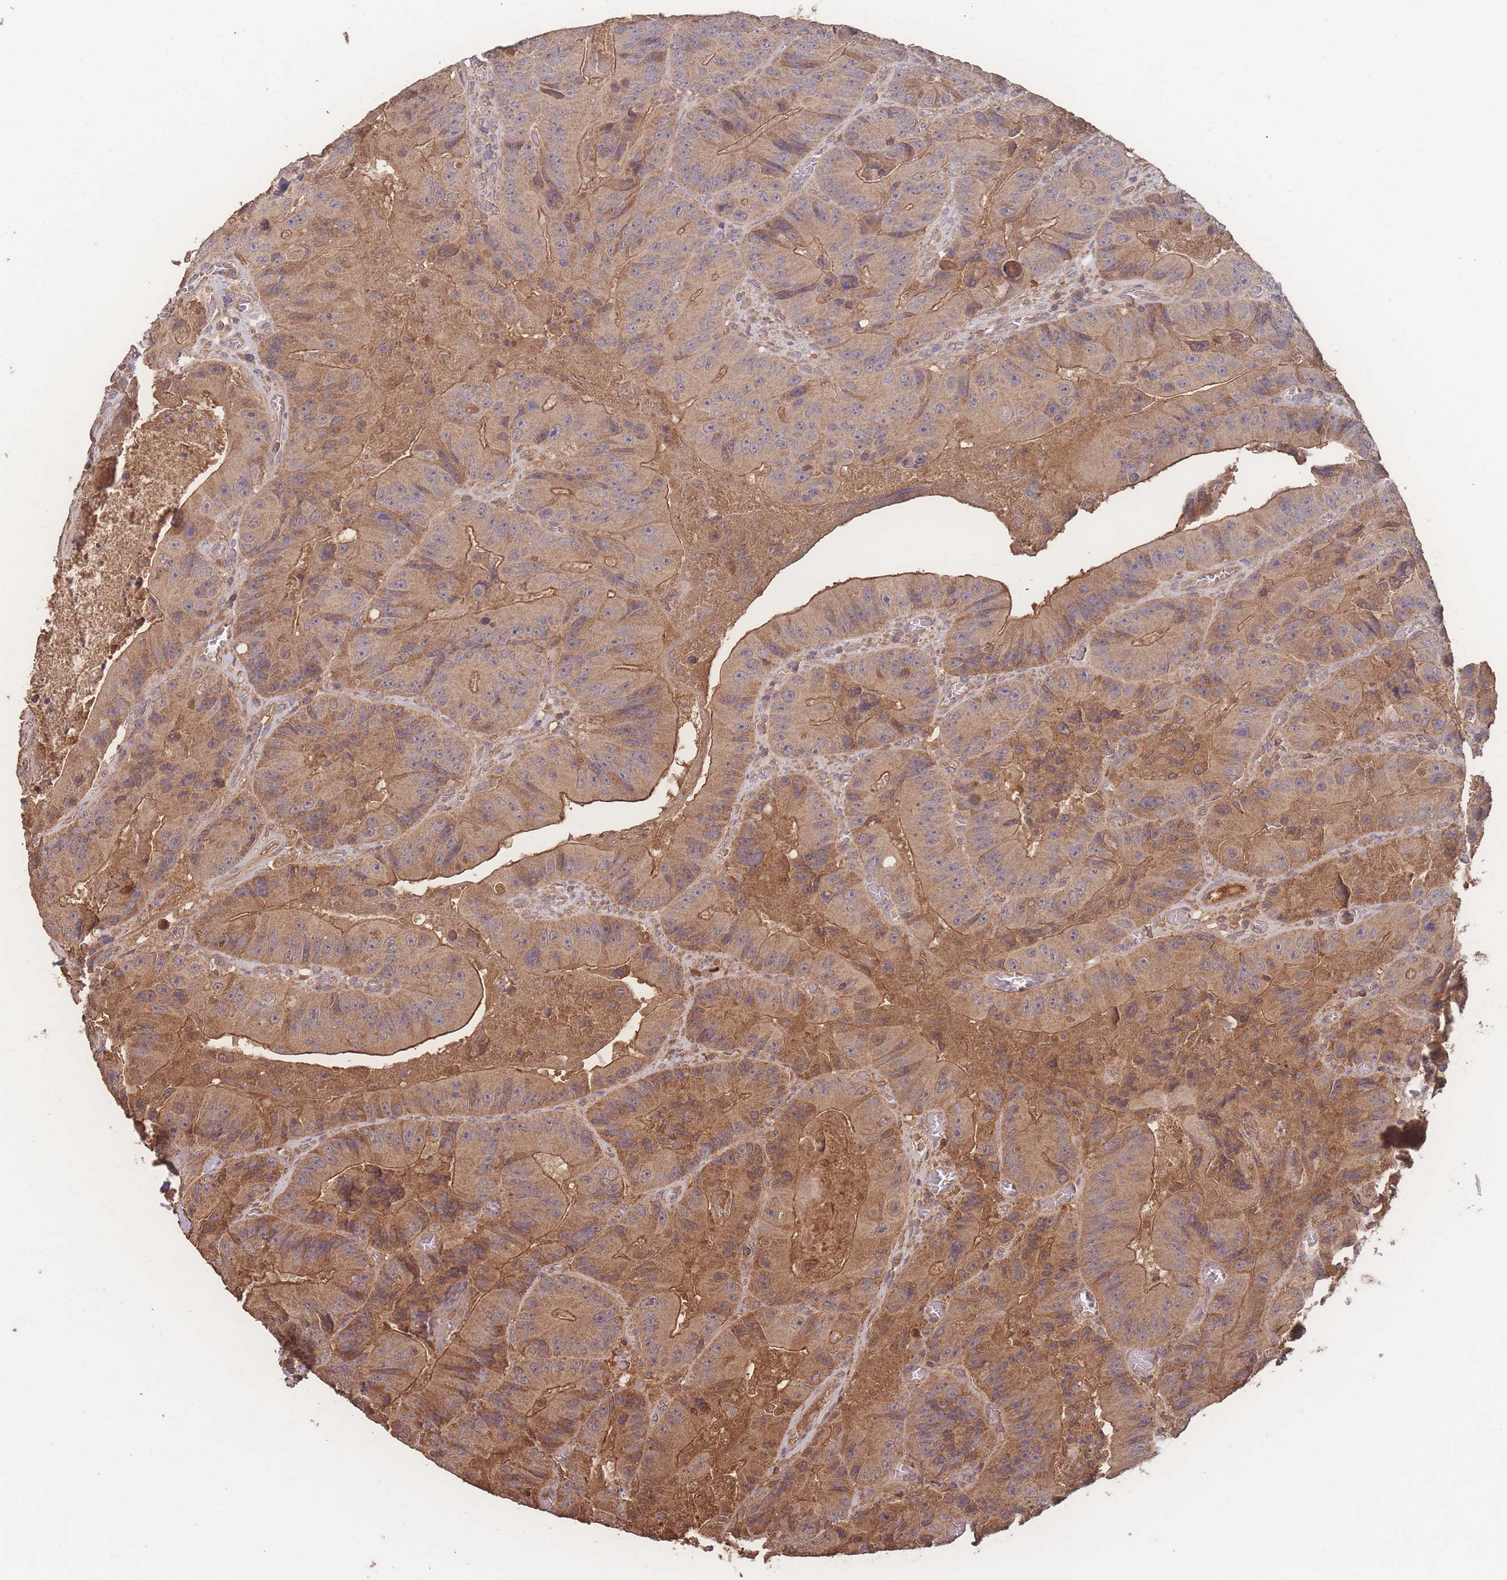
{"staining": {"intensity": "moderate", "quantity": ">75%", "location": "cytoplasmic/membranous"}, "tissue": "colorectal cancer", "cell_type": "Tumor cells", "image_type": "cancer", "snomed": [{"axis": "morphology", "description": "Adenocarcinoma, NOS"}, {"axis": "topography", "description": "Colon"}], "caption": "A photomicrograph of human colorectal cancer (adenocarcinoma) stained for a protein reveals moderate cytoplasmic/membranous brown staining in tumor cells.", "gene": "ATXN10", "patient": {"sex": "female", "age": 86}}